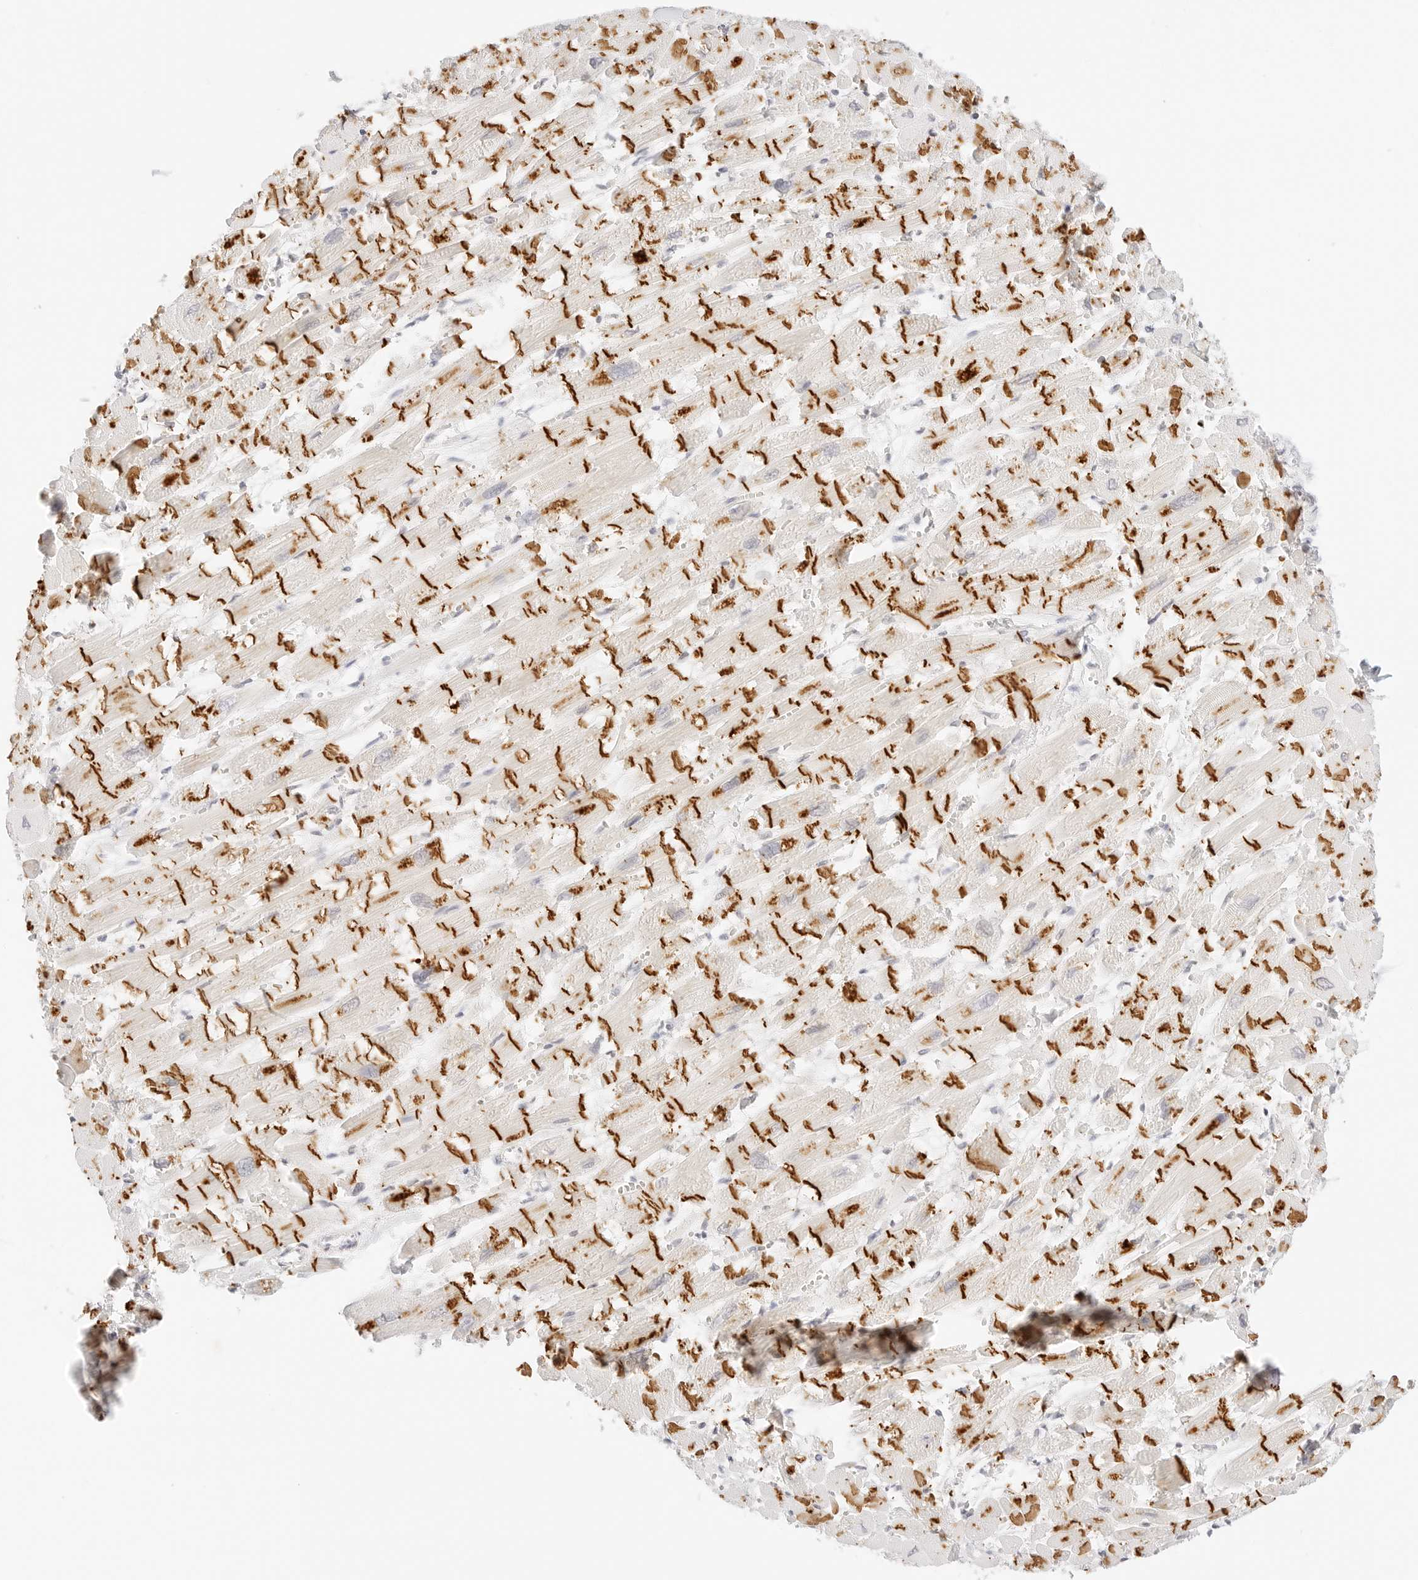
{"staining": {"intensity": "strong", "quantity": ">75%", "location": "cytoplasmic/membranous"}, "tissue": "heart muscle", "cell_type": "Cardiomyocytes", "image_type": "normal", "snomed": [{"axis": "morphology", "description": "Normal tissue, NOS"}, {"axis": "topography", "description": "Heart"}], "caption": "Immunohistochemical staining of unremarkable heart muscle displays high levels of strong cytoplasmic/membranous staining in about >75% of cardiomyocytes.", "gene": "XKR4", "patient": {"sex": "male", "age": 54}}